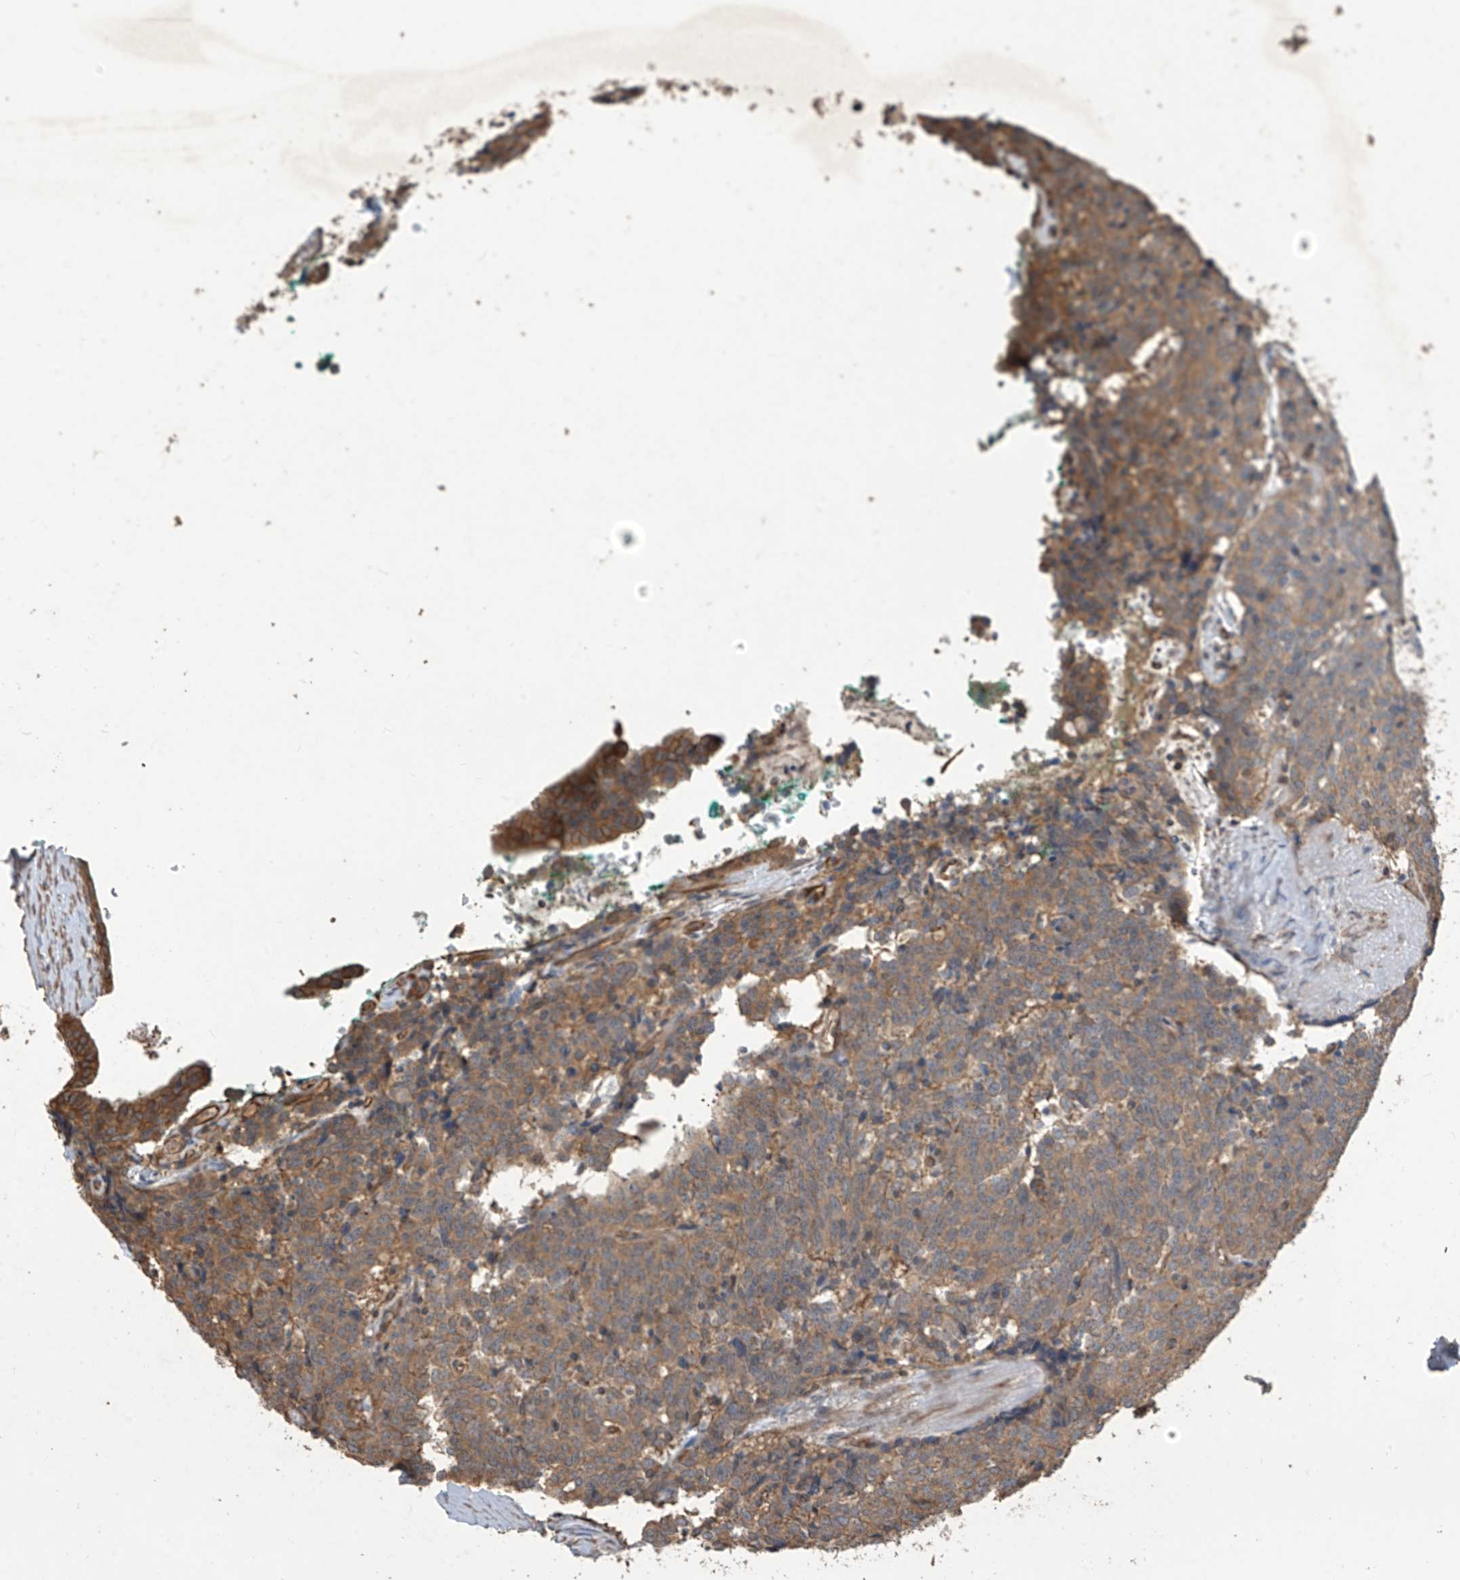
{"staining": {"intensity": "moderate", "quantity": ">75%", "location": "cytoplasmic/membranous"}, "tissue": "carcinoid", "cell_type": "Tumor cells", "image_type": "cancer", "snomed": [{"axis": "morphology", "description": "Carcinoid, malignant, NOS"}, {"axis": "topography", "description": "Lung"}], "caption": "Tumor cells demonstrate medium levels of moderate cytoplasmic/membranous staining in about >75% of cells in human malignant carcinoid.", "gene": "AGBL5", "patient": {"sex": "female", "age": 46}}